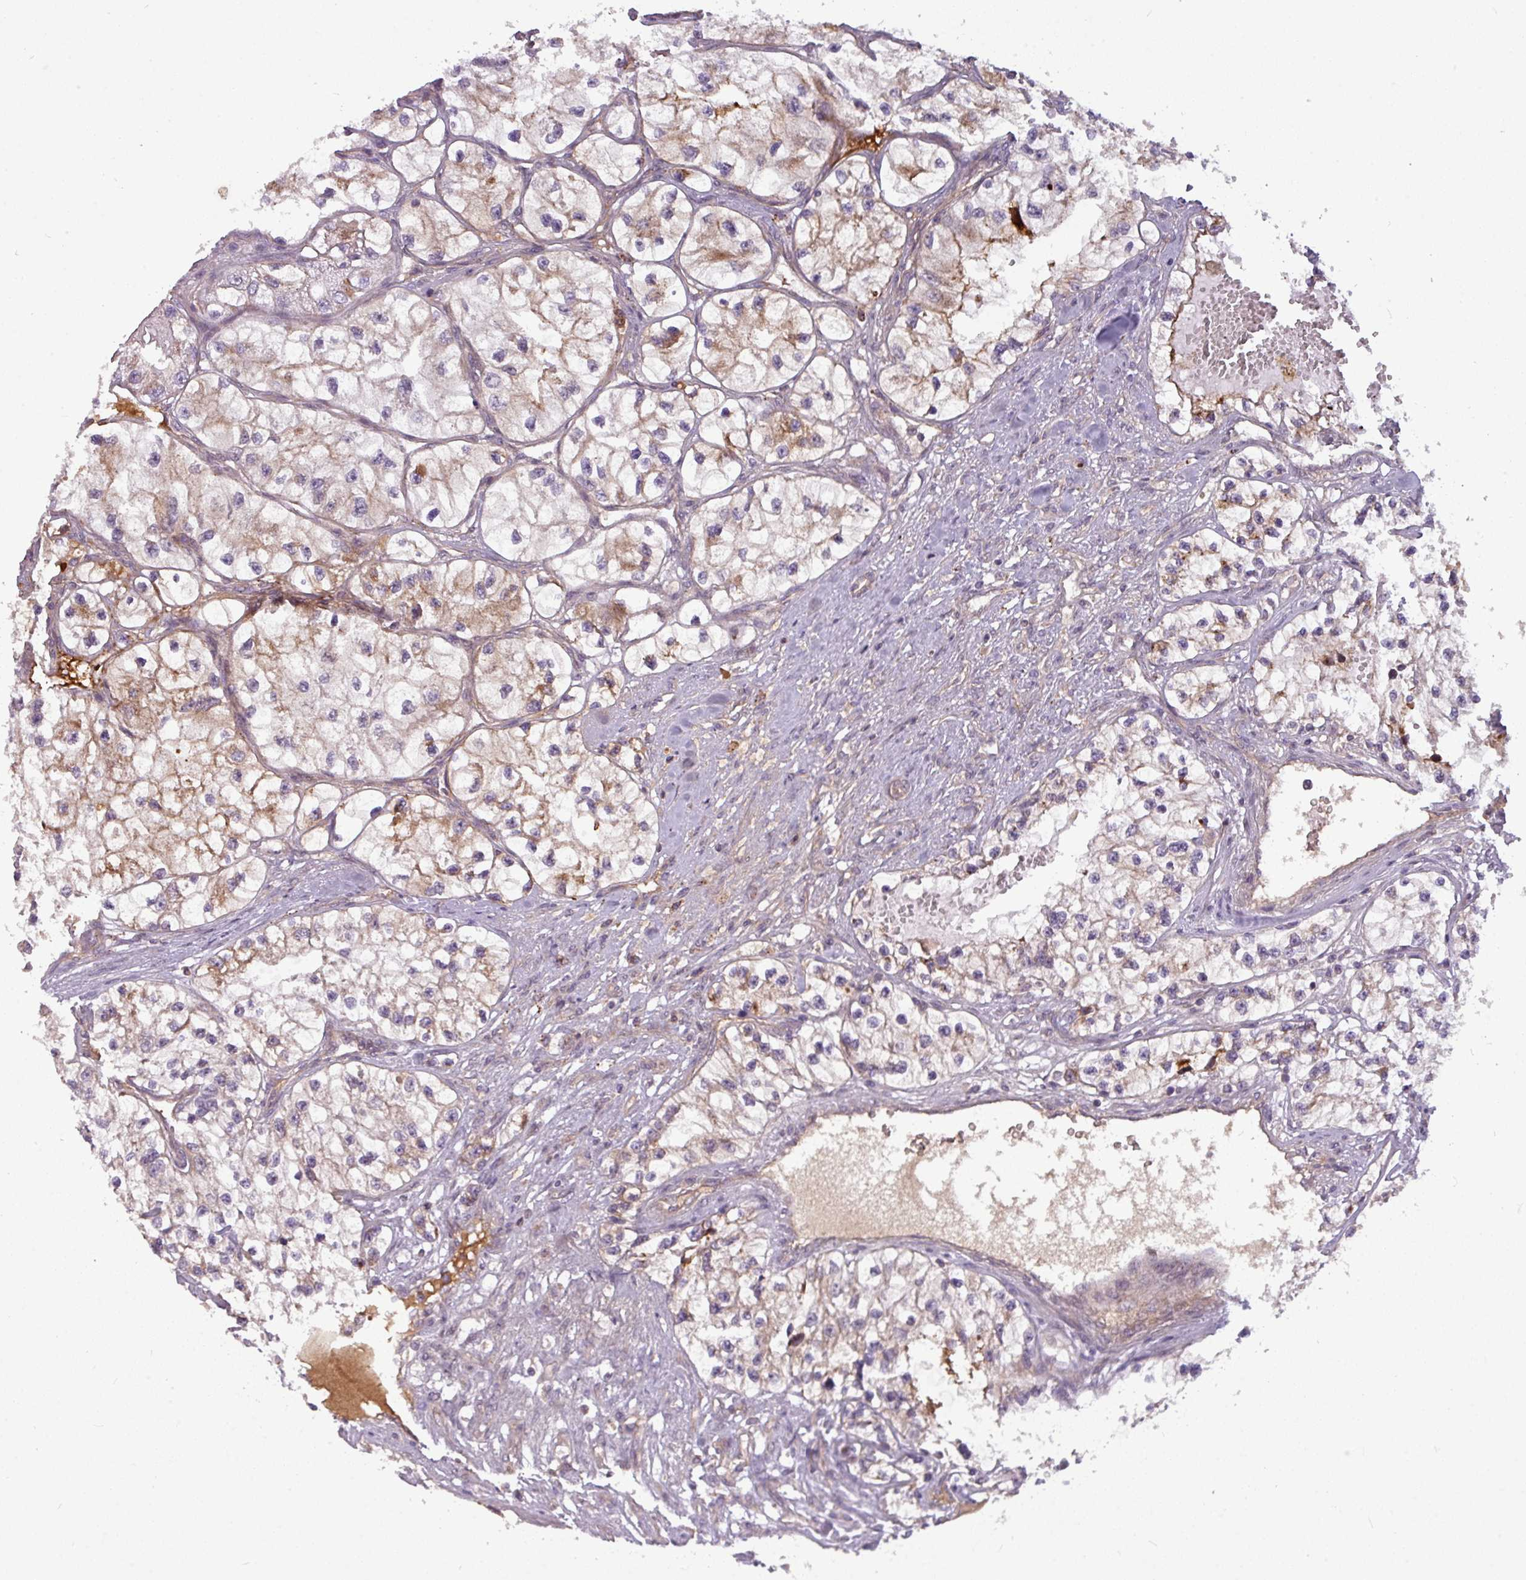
{"staining": {"intensity": "moderate", "quantity": ">75%", "location": "cytoplasmic/membranous"}, "tissue": "renal cancer", "cell_type": "Tumor cells", "image_type": "cancer", "snomed": [{"axis": "morphology", "description": "Adenocarcinoma, NOS"}, {"axis": "topography", "description": "Kidney"}], "caption": "Tumor cells demonstrate medium levels of moderate cytoplasmic/membranous positivity in approximately >75% of cells in renal adenocarcinoma. (Stains: DAB in brown, nuclei in blue, Microscopy: brightfield microscopy at high magnification).", "gene": "PAPLN", "patient": {"sex": "female", "age": 57}}